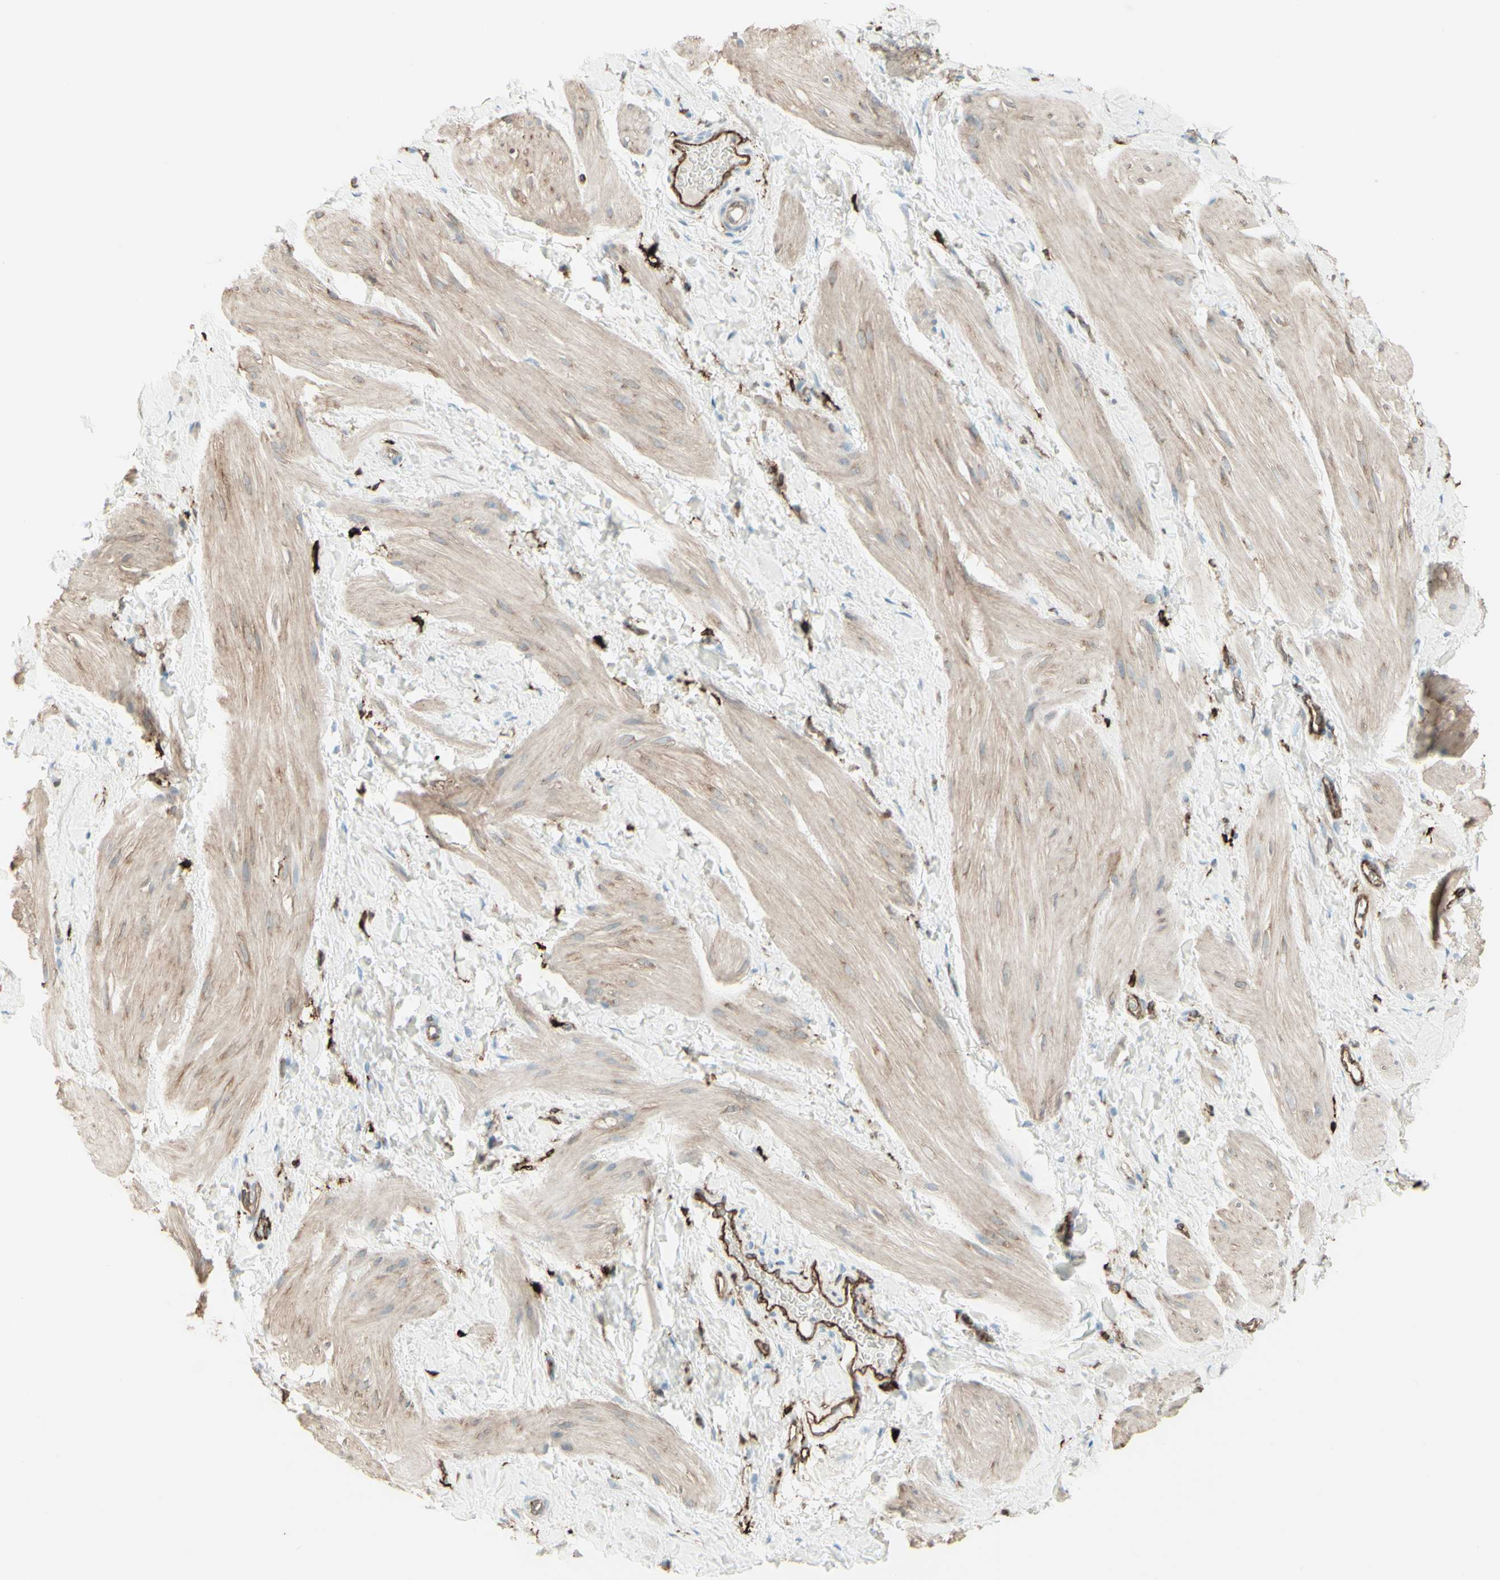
{"staining": {"intensity": "weak", "quantity": ">75%", "location": "cytoplasmic/membranous"}, "tissue": "smooth muscle", "cell_type": "Smooth muscle cells", "image_type": "normal", "snomed": [{"axis": "morphology", "description": "Normal tissue, NOS"}, {"axis": "topography", "description": "Smooth muscle"}], "caption": "This histopathology image displays IHC staining of benign smooth muscle, with low weak cytoplasmic/membranous expression in about >75% of smooth muscle cells.", "gene": "HLA", "patient": {"sex": "male", "age": 16}}